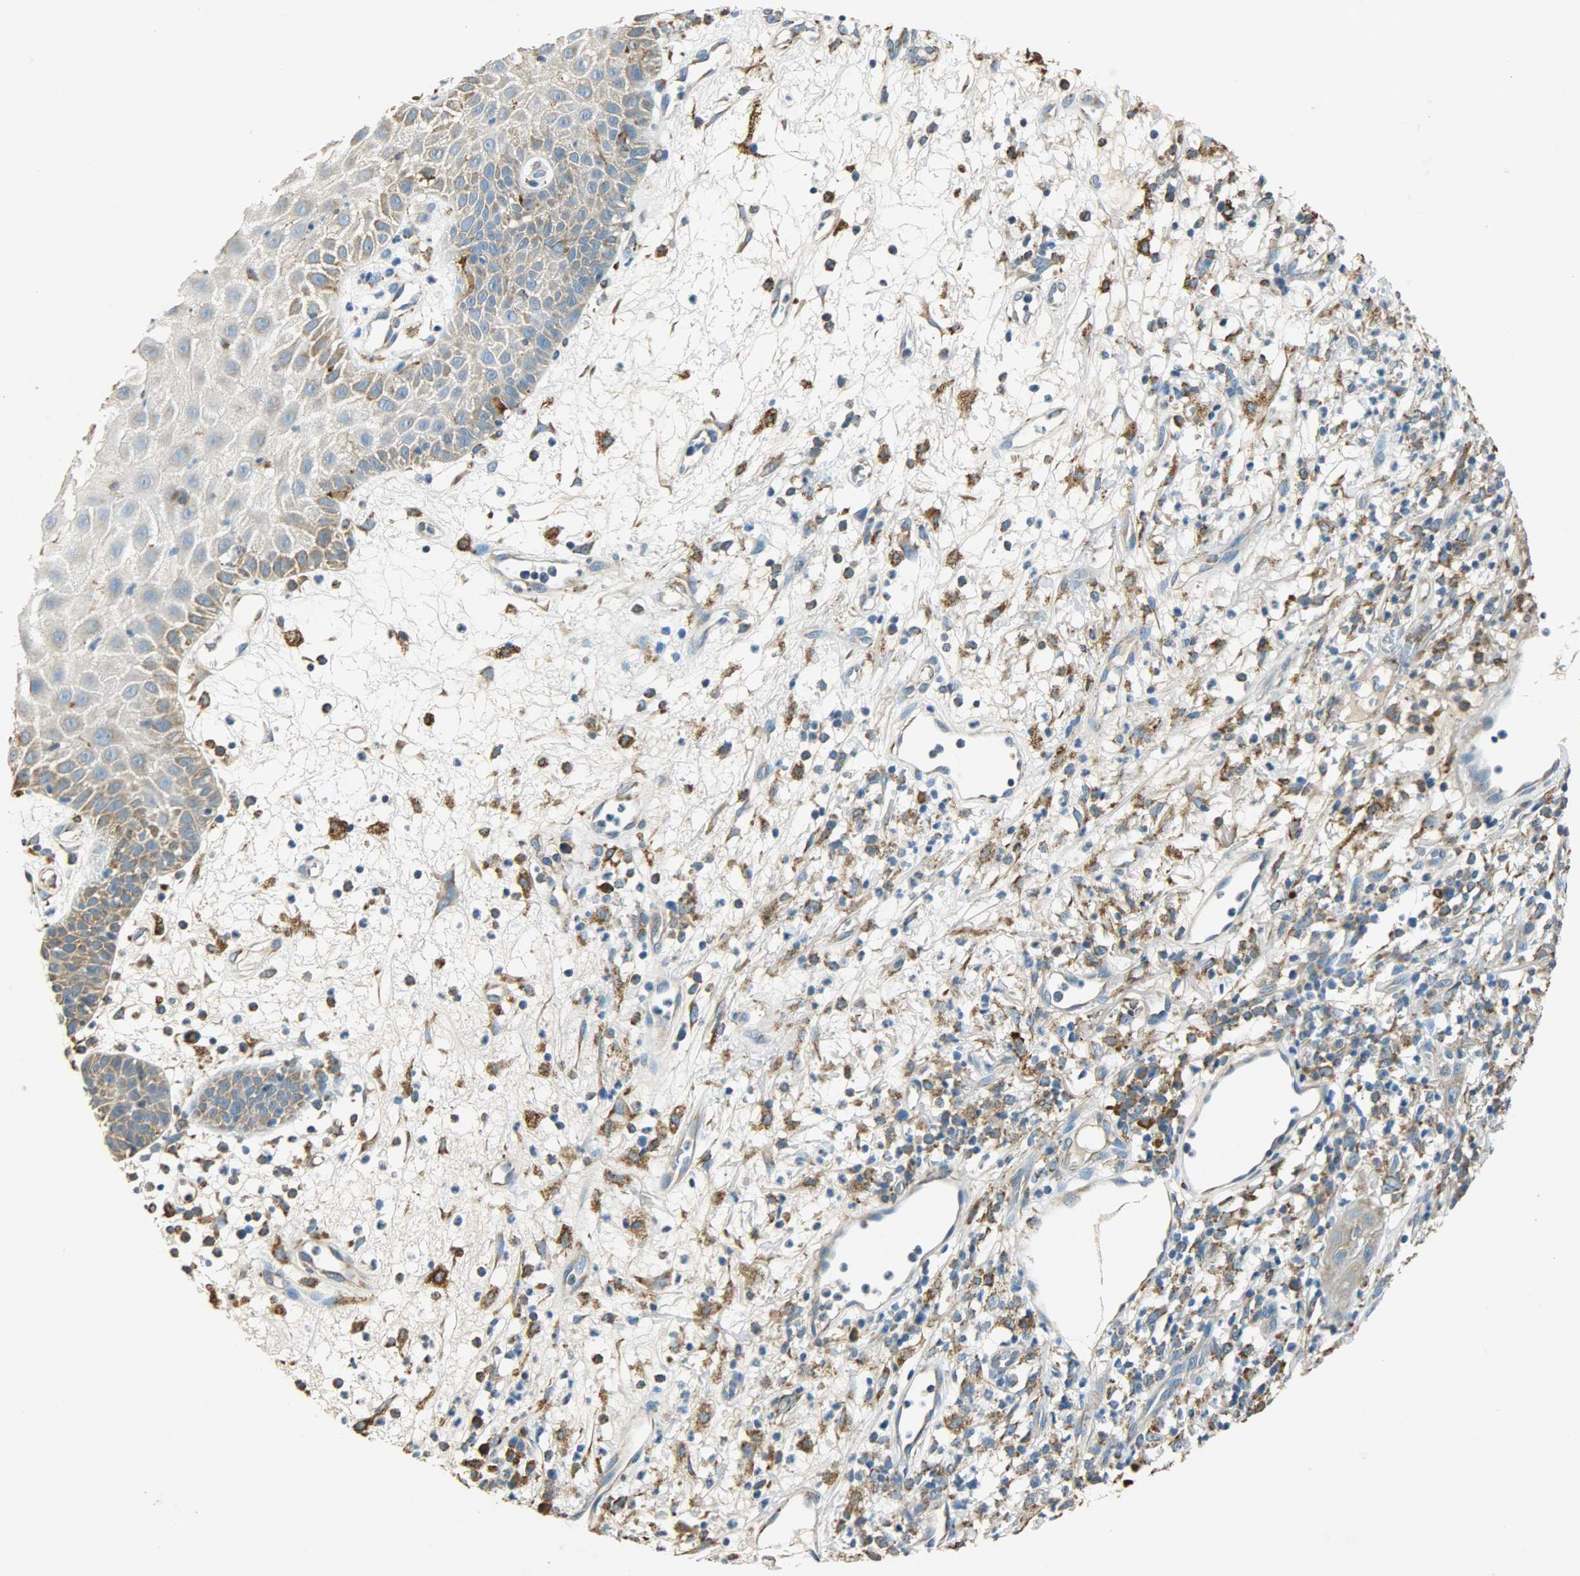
{"staining": {"intensity": "moderate", "quantity": "25%-75%", "location": "cytoplasmic/membranous"}, "tissue": "skin cancer", "cell_type": "Tumor cells", "image_type": "cancer", "snomed": [{"axis": "morphology", "description": "Squamous cell carcinoma, NOS"}, {"axis": "topography", "description": "Skin"}], "caption": "IHC (DAB (3,3'-diaminobenzidine)) staining of human skin cancer exhibits moderate cytoplasmic/membranous protein staining in approximately 25%-75% of tumor cells. (brown staining indicates protein expression, while blue staining denotes nuclei).", "gene": "HSPA5", "patient": {"sex": "female", "age": 78}}